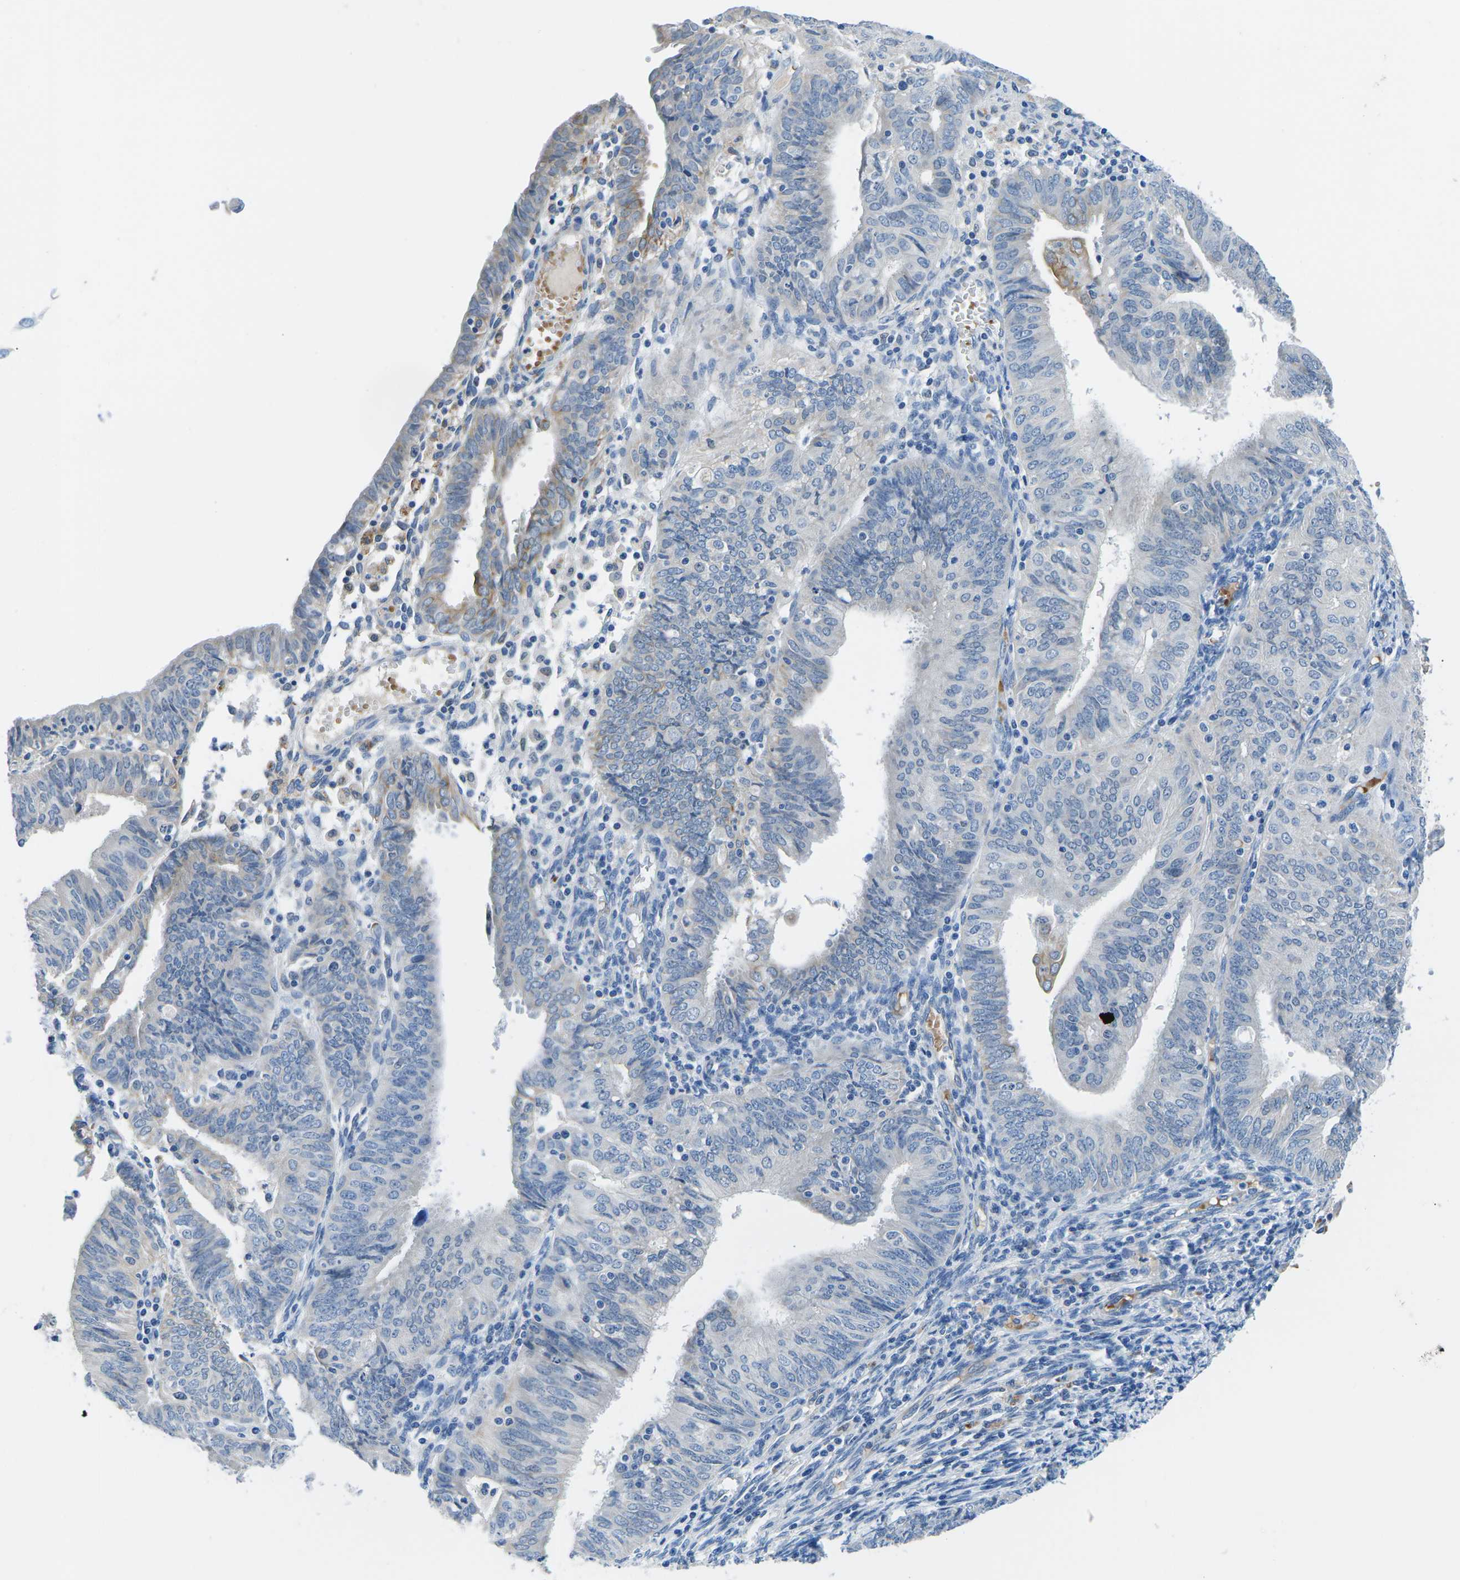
{"staining": {"intensity": "weak", "quantity": "<25%", "location": "cytoplasmic/membranous"}, "tissue": "endometrial cancer", "cell_type": "Tumor cells", "image_type": "cancer", "snomed": [{"axis": "morphology", "description": "Adenocarcinoma, NOS"}, {"axis": "topography", "description": "Endometrium"}], "caption": "A histopathology image of human adenocarcinoma (endometrial) is negative for staining in tumor cells. (DAB (3,3'-diaminobenzidine) immunohistochemistry, high magnification).", "gene": "TM6SF1", "patient": {"sex": "female", "age": 58}}